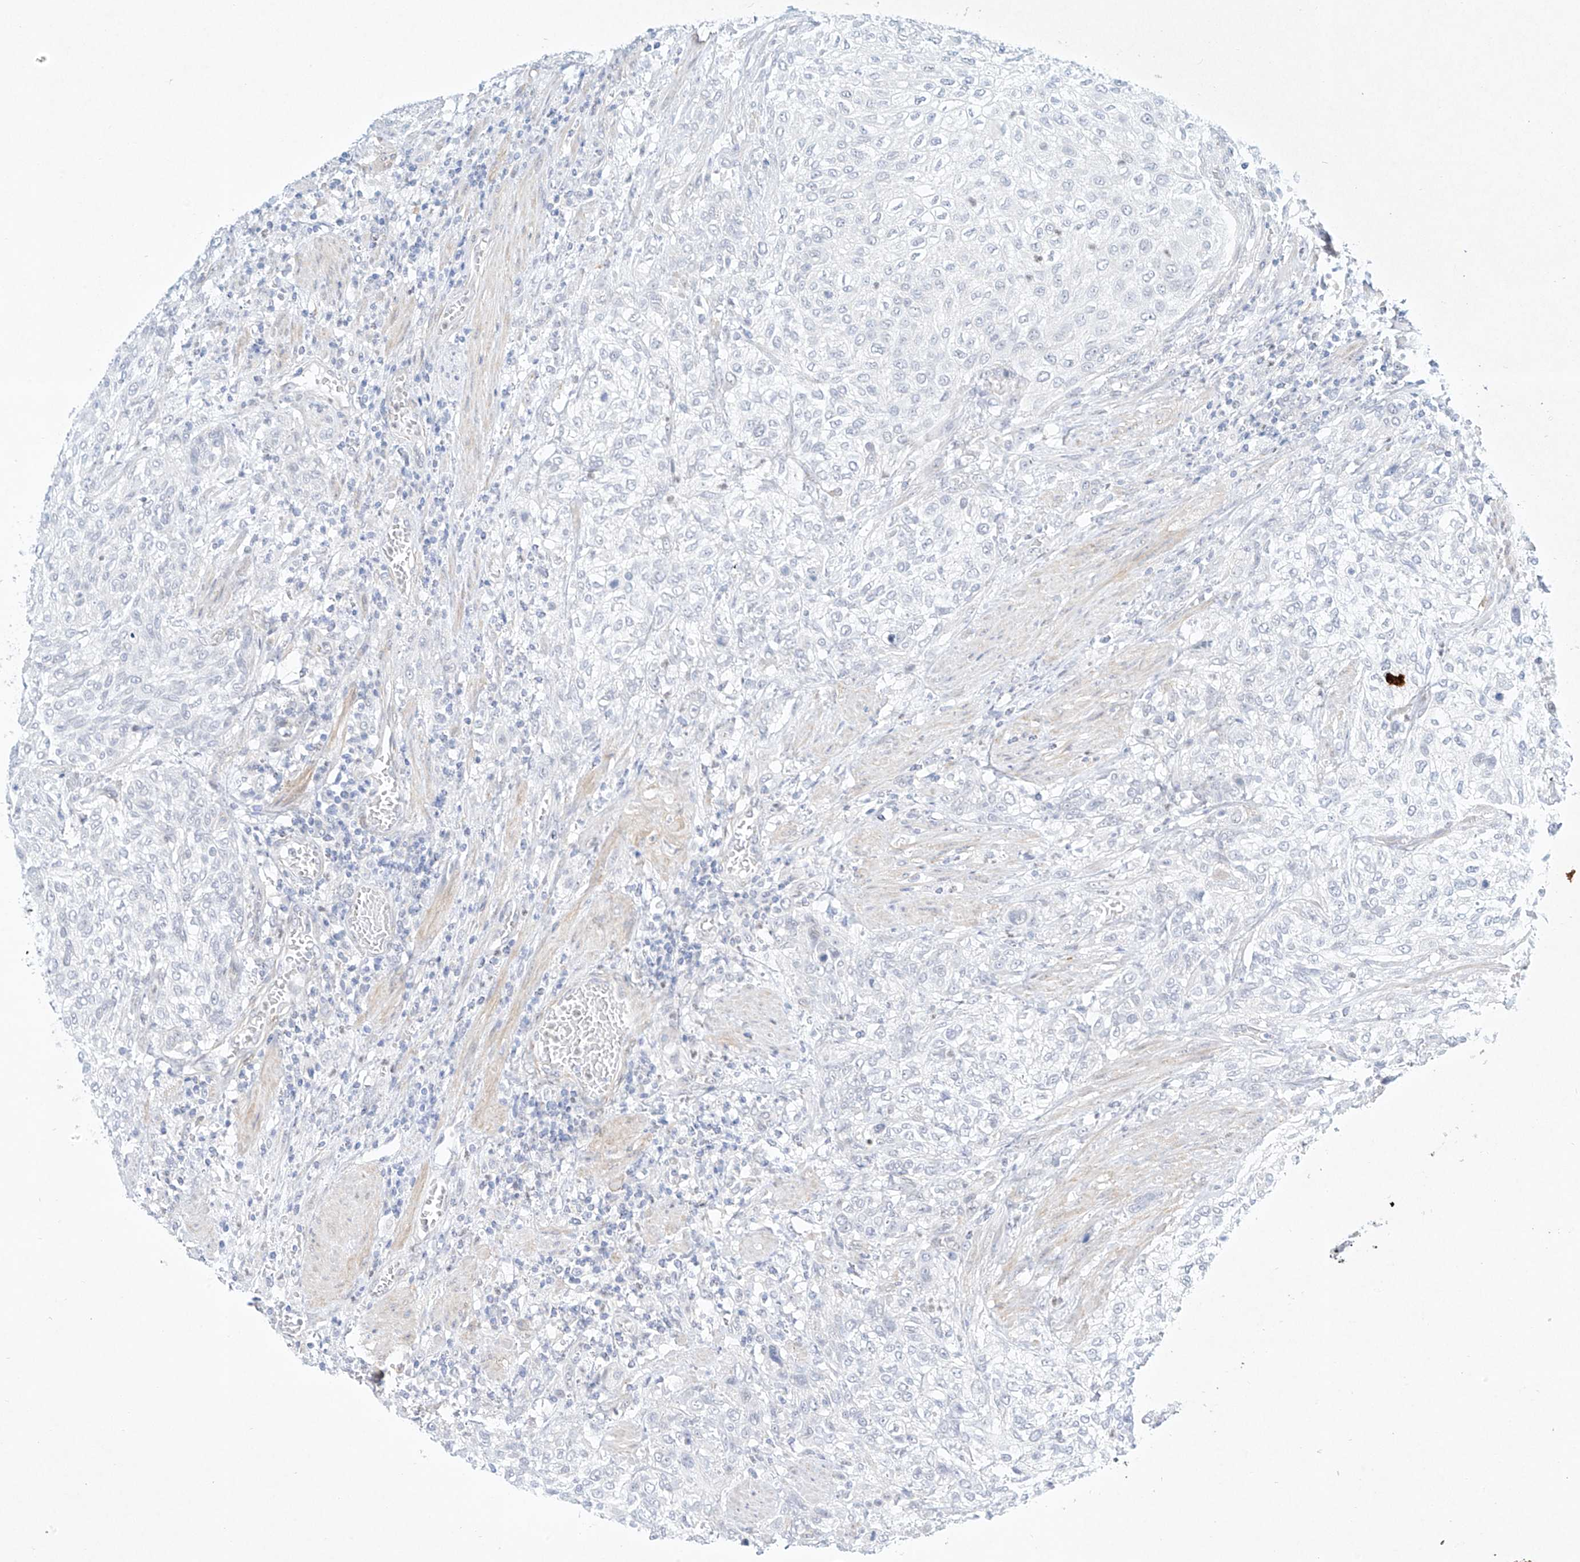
{"staining": {"intensity": "negative", "quantity": "none", "location": "none"}, "tissue": "urothelial cancer", "cell_type": "Tumor cells", "image_type": "cancer", "snomed": [{"axis": "morphology", "description": "Urothelial carcinoma, High grade"}, {"axis": "topography", "description": "Urinary bladder"}], "caption": "There is no significant positivity in tumor cells of high-grade urothelial carcinoma.", "gene": "REEP2", "patient": {"sex": "male", "age": 35}}